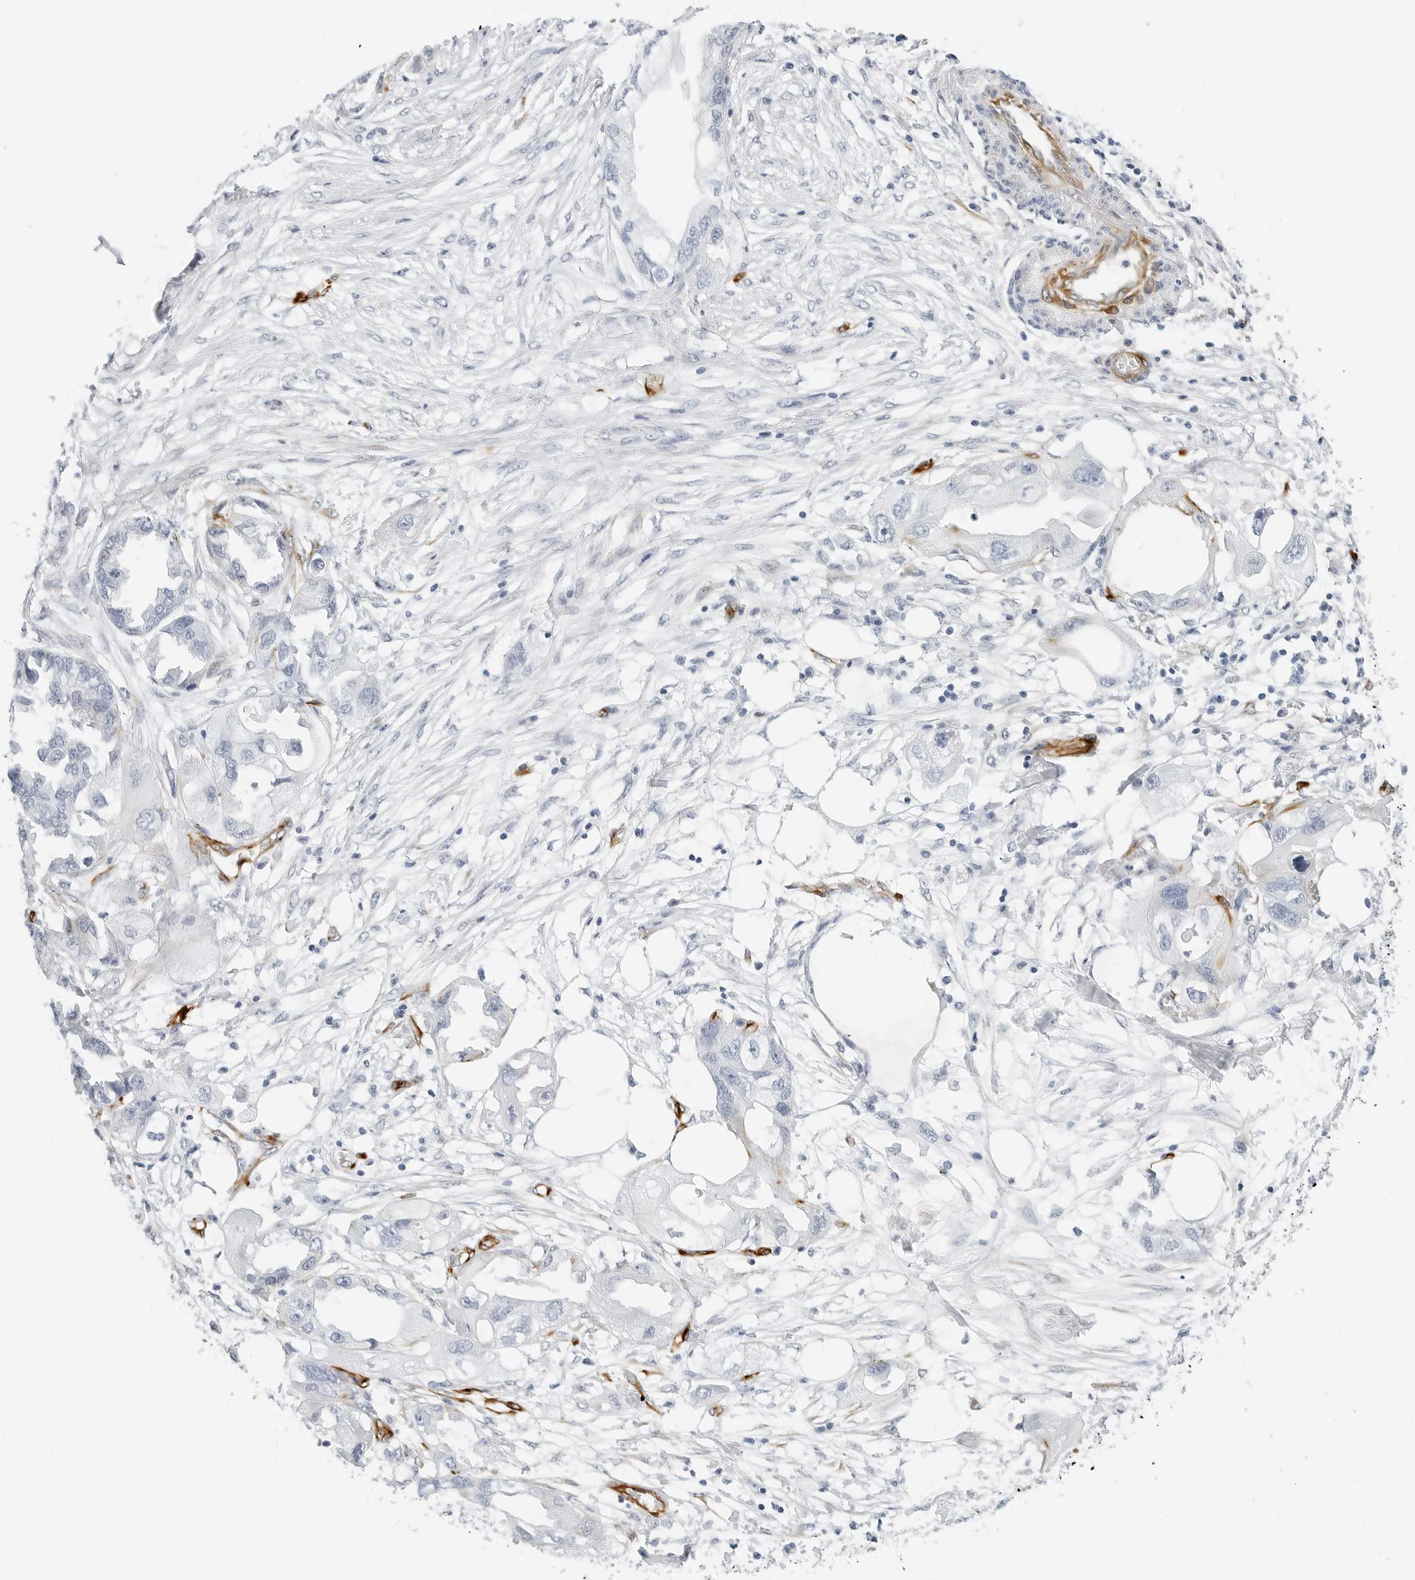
{"staining": {"intensity": "negative", "quantity": "none", "location": "none"}, "tissue": "endometrial cancer", "cell_type": "Tumor cells", "image_type": "cancer", "snomed": [{"axis": "morphology", "description": "Adenocarcinoma, NOS"}, {"axis": "morphology", "description": "Adenocarcinoma, metastatic, NOS"}, {"axis": "topography", "description": "Adipose tissue"}, {"axis": "topography", "description": "Endometrium"}], "caption": "Immunohistochemistry (IHC) image of neoplastic tissue: endometrial cancer (metastatic adenocarcinoma) stained with DAB (3,3'-diaminobenzidine) displays no significant protein staining in tumor cells.", "gene": "NES", "patient": {"sex": "female", "age": 67}}